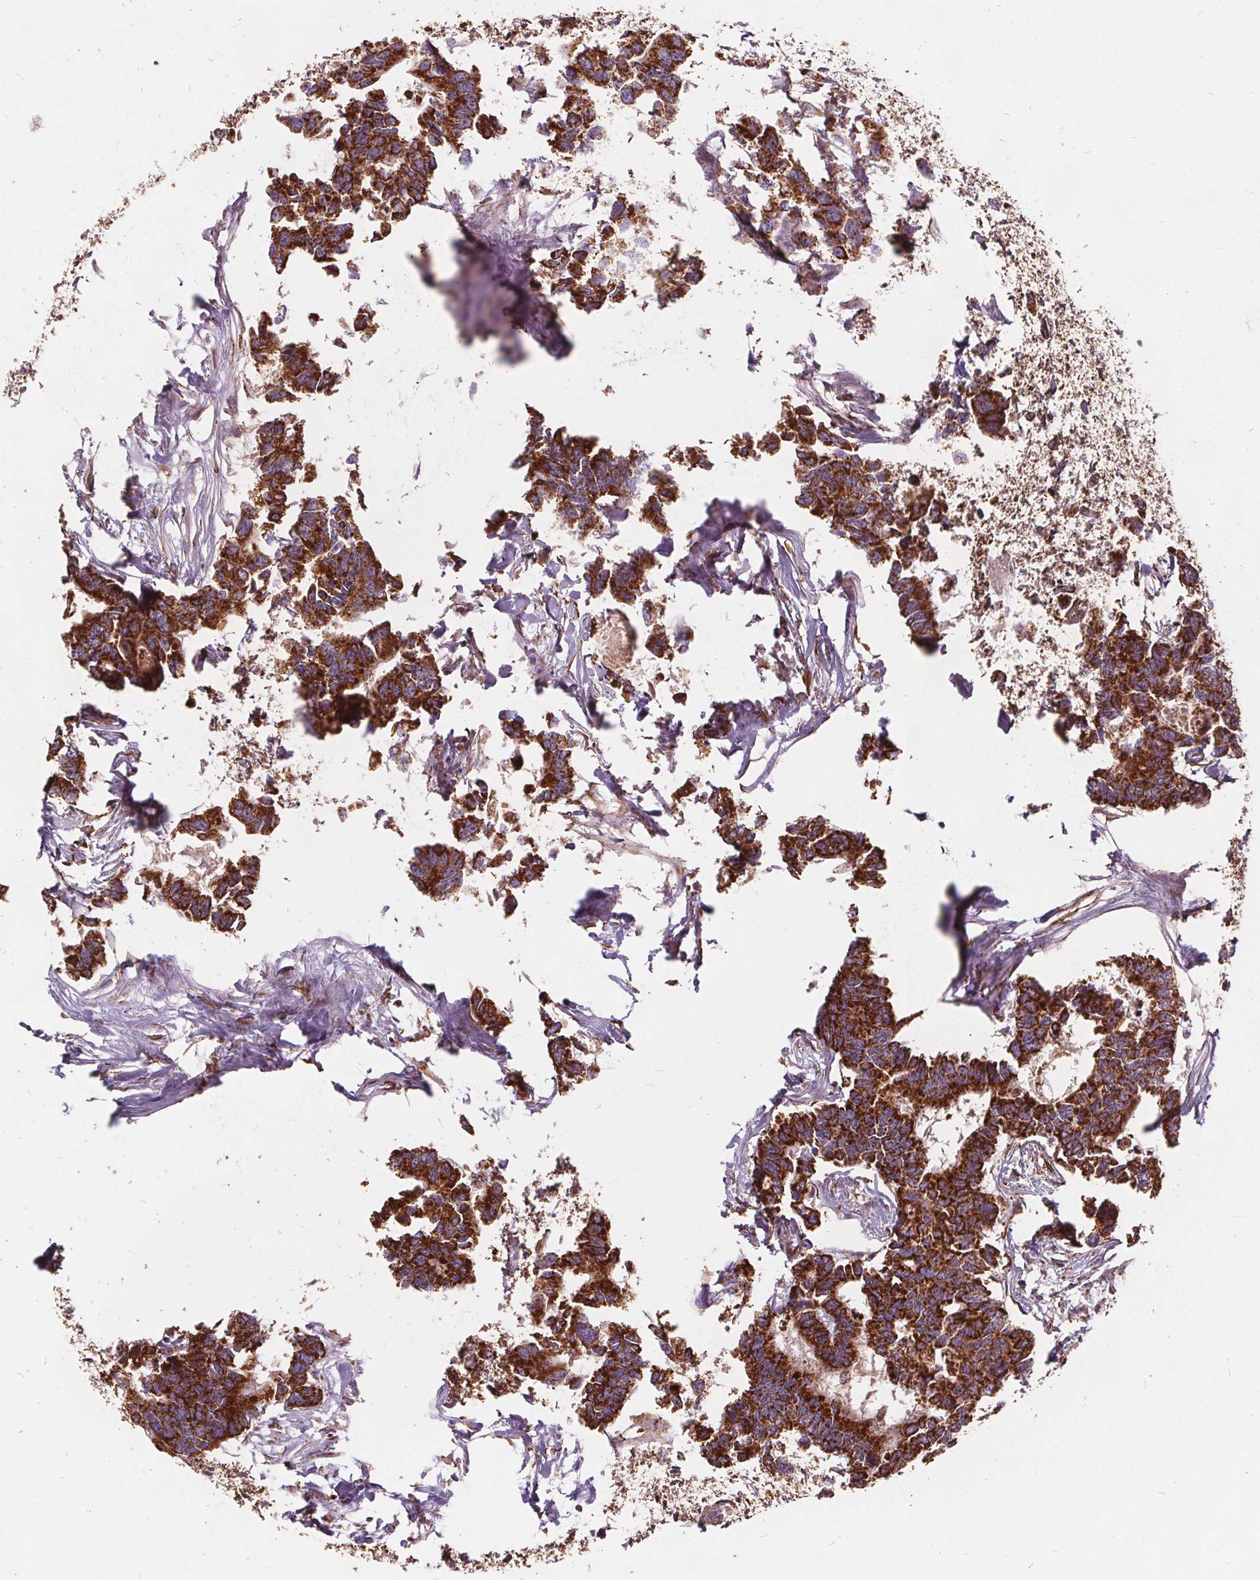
{"staining": {"intensity": "strong", "quantity": ">75%", "location": "cytoplasmic/membranous"}, "tissue": "colorectal cancer", "cell_type": "Tumor cells", "image_type": "cancer", "snomed": [{"axis": "morphology", "description": "Adenocarcinoma, NOS"}, {"axis": "topography", "description": "Rectum"}], "caption": "Protein analysis of colorectal cancer (adenocarcinoma) tissue reveals strong cytoplasmic/membranous expression in about >75% of tumor cells.", "gene": "PLSCR3", "patient": {"sex": "male", "age": 57}}